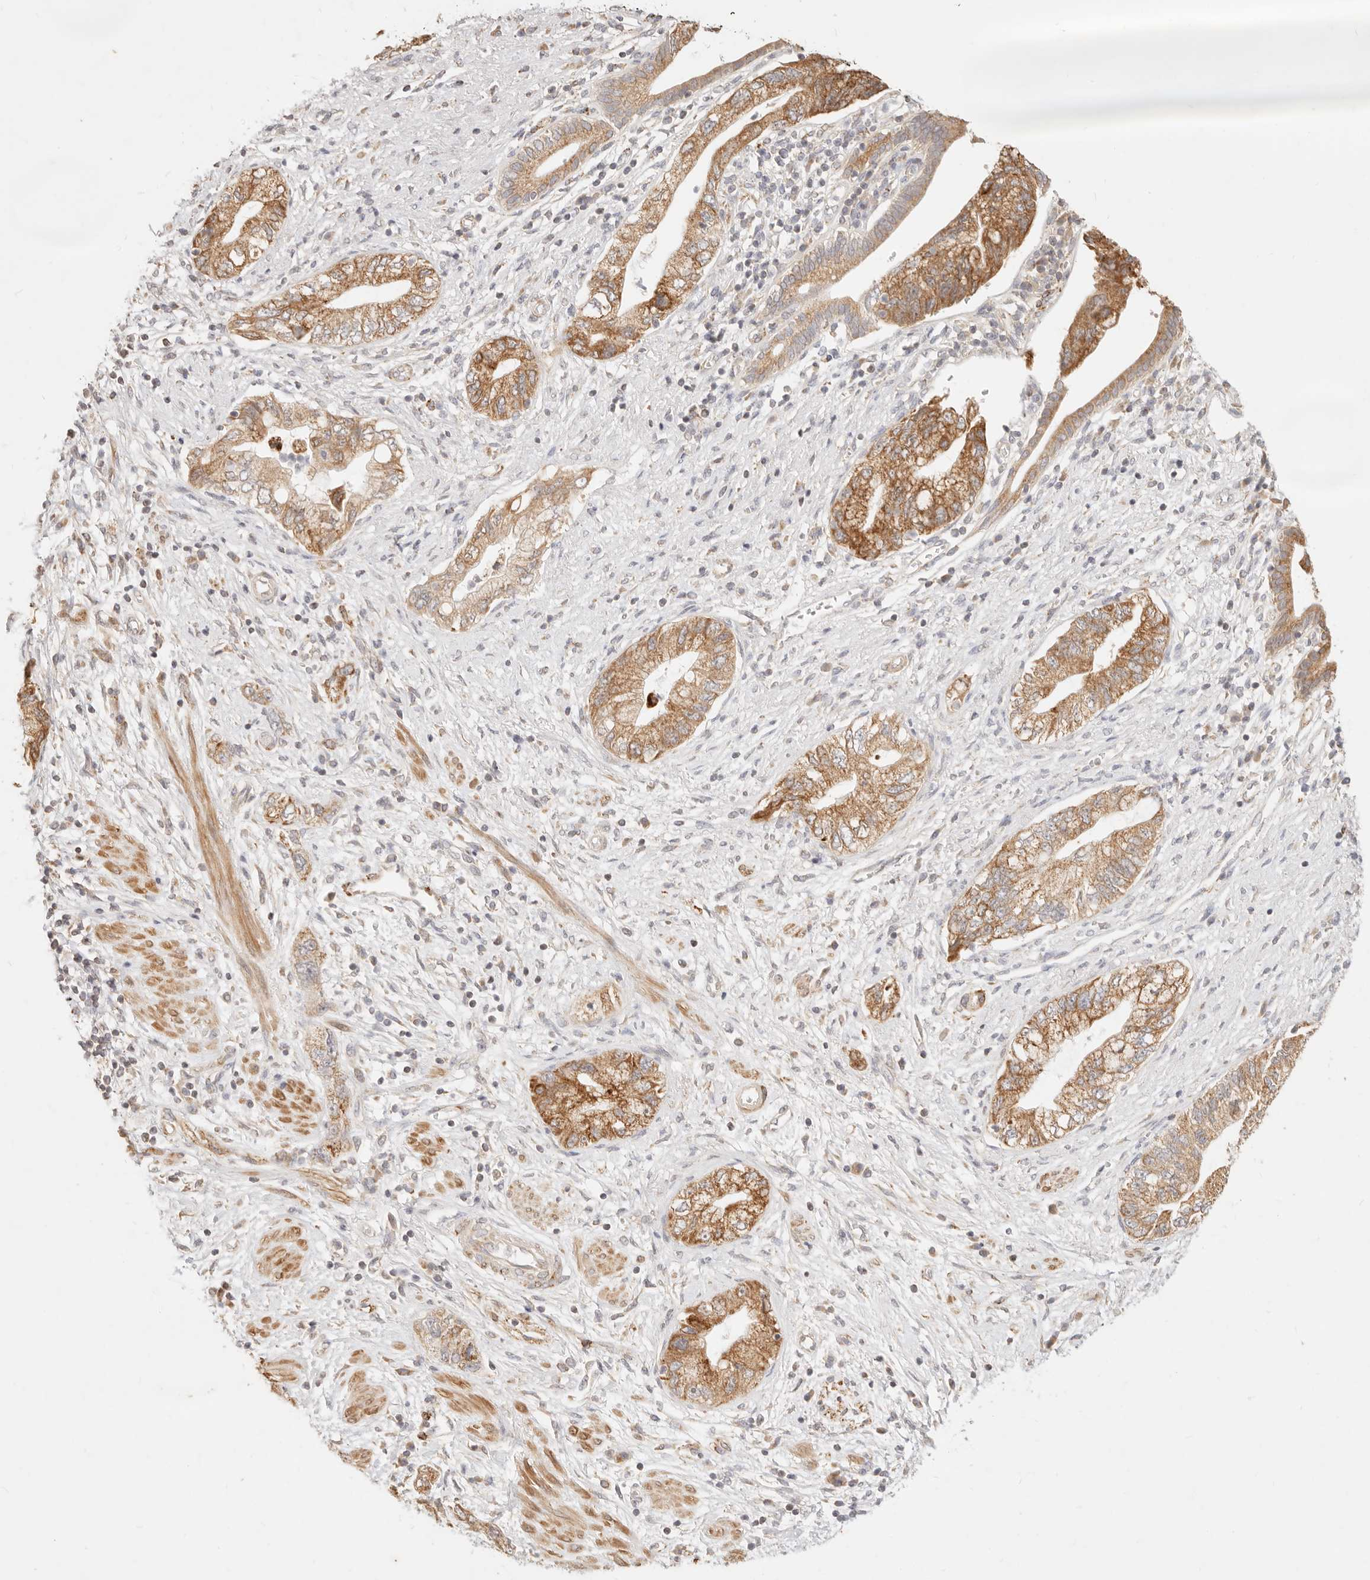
{"staining": {"intensity": "moderate", "quantity": ">75%", "location": "cytoplasmic/membranous"}, "tissue": "pancreatic cancer", "cell_type": "Tumor cells", "image_type": "cancer", "snomed": [{"axis": "morphology", "description": "Adenocarcinoma, NOS"}, {"axis": "topography", "description": "Pancreas"}], "caption": "Moderate cytoplasmic/membranous protein expression is identified in approximately >75% of tumor cells in adenocarcinoma (pancreatic).", "gene": "RUBCNL", "patient": {"sex": "female", "age": 73}}